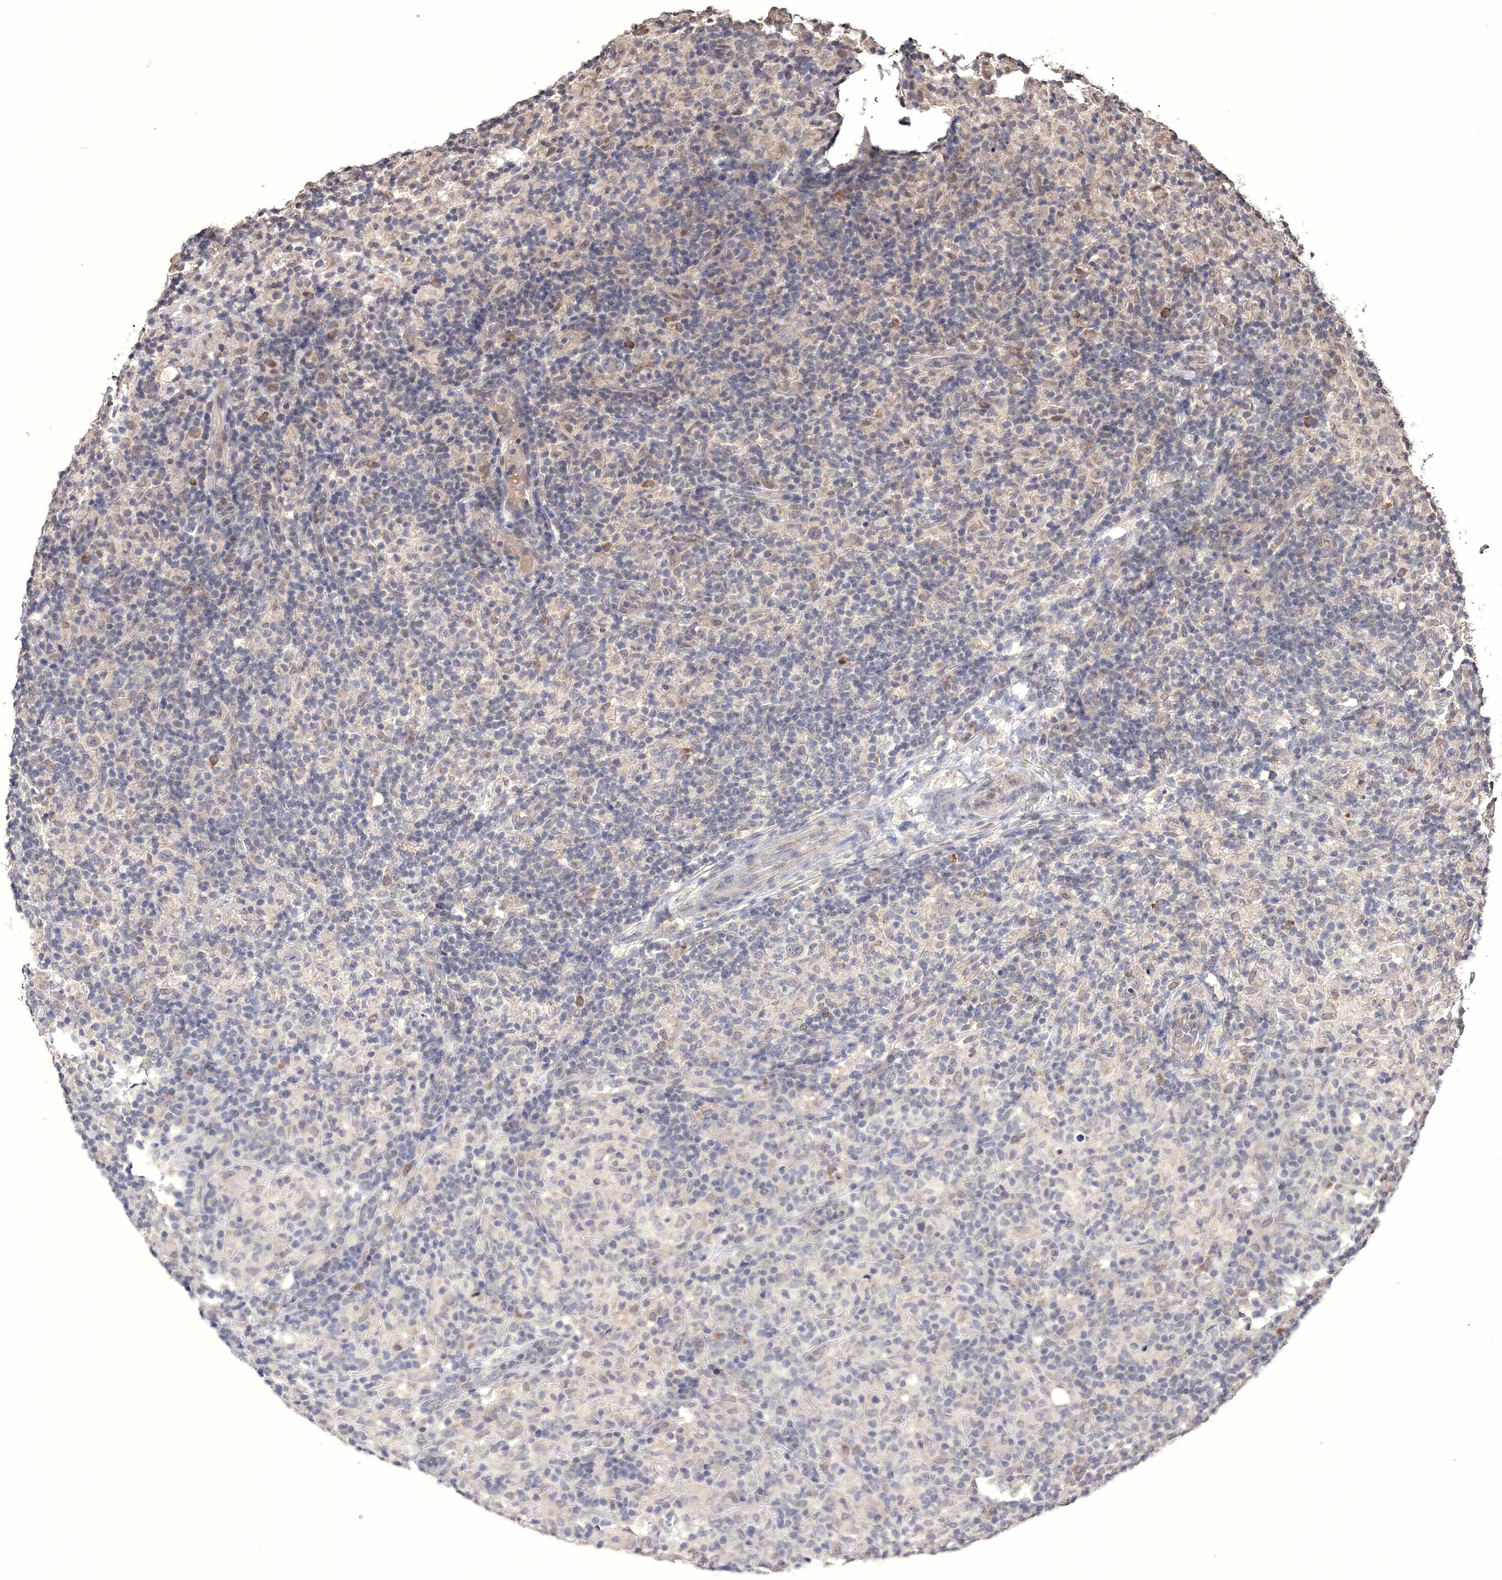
{"staining": {"intensity": "moderate", "quantity": "<25%", "location": "cytoplasmic/membranous"}, "tissue": "lymphoma", "cell_type": "Tumor cells", "image_type": "cancer", "snomed": [{"axis": "morphology", "description": "Hodgkin's disease, NOS"}, {"axis": "topography", "description": "Lymph node"}], "caption": "Hodgkin's disease stained for a protein displays moderate cytoplasmic/membranous positivity in tumor cells.", "gene": "GPN1", "patient": {"sex": "male", "age": 70}}